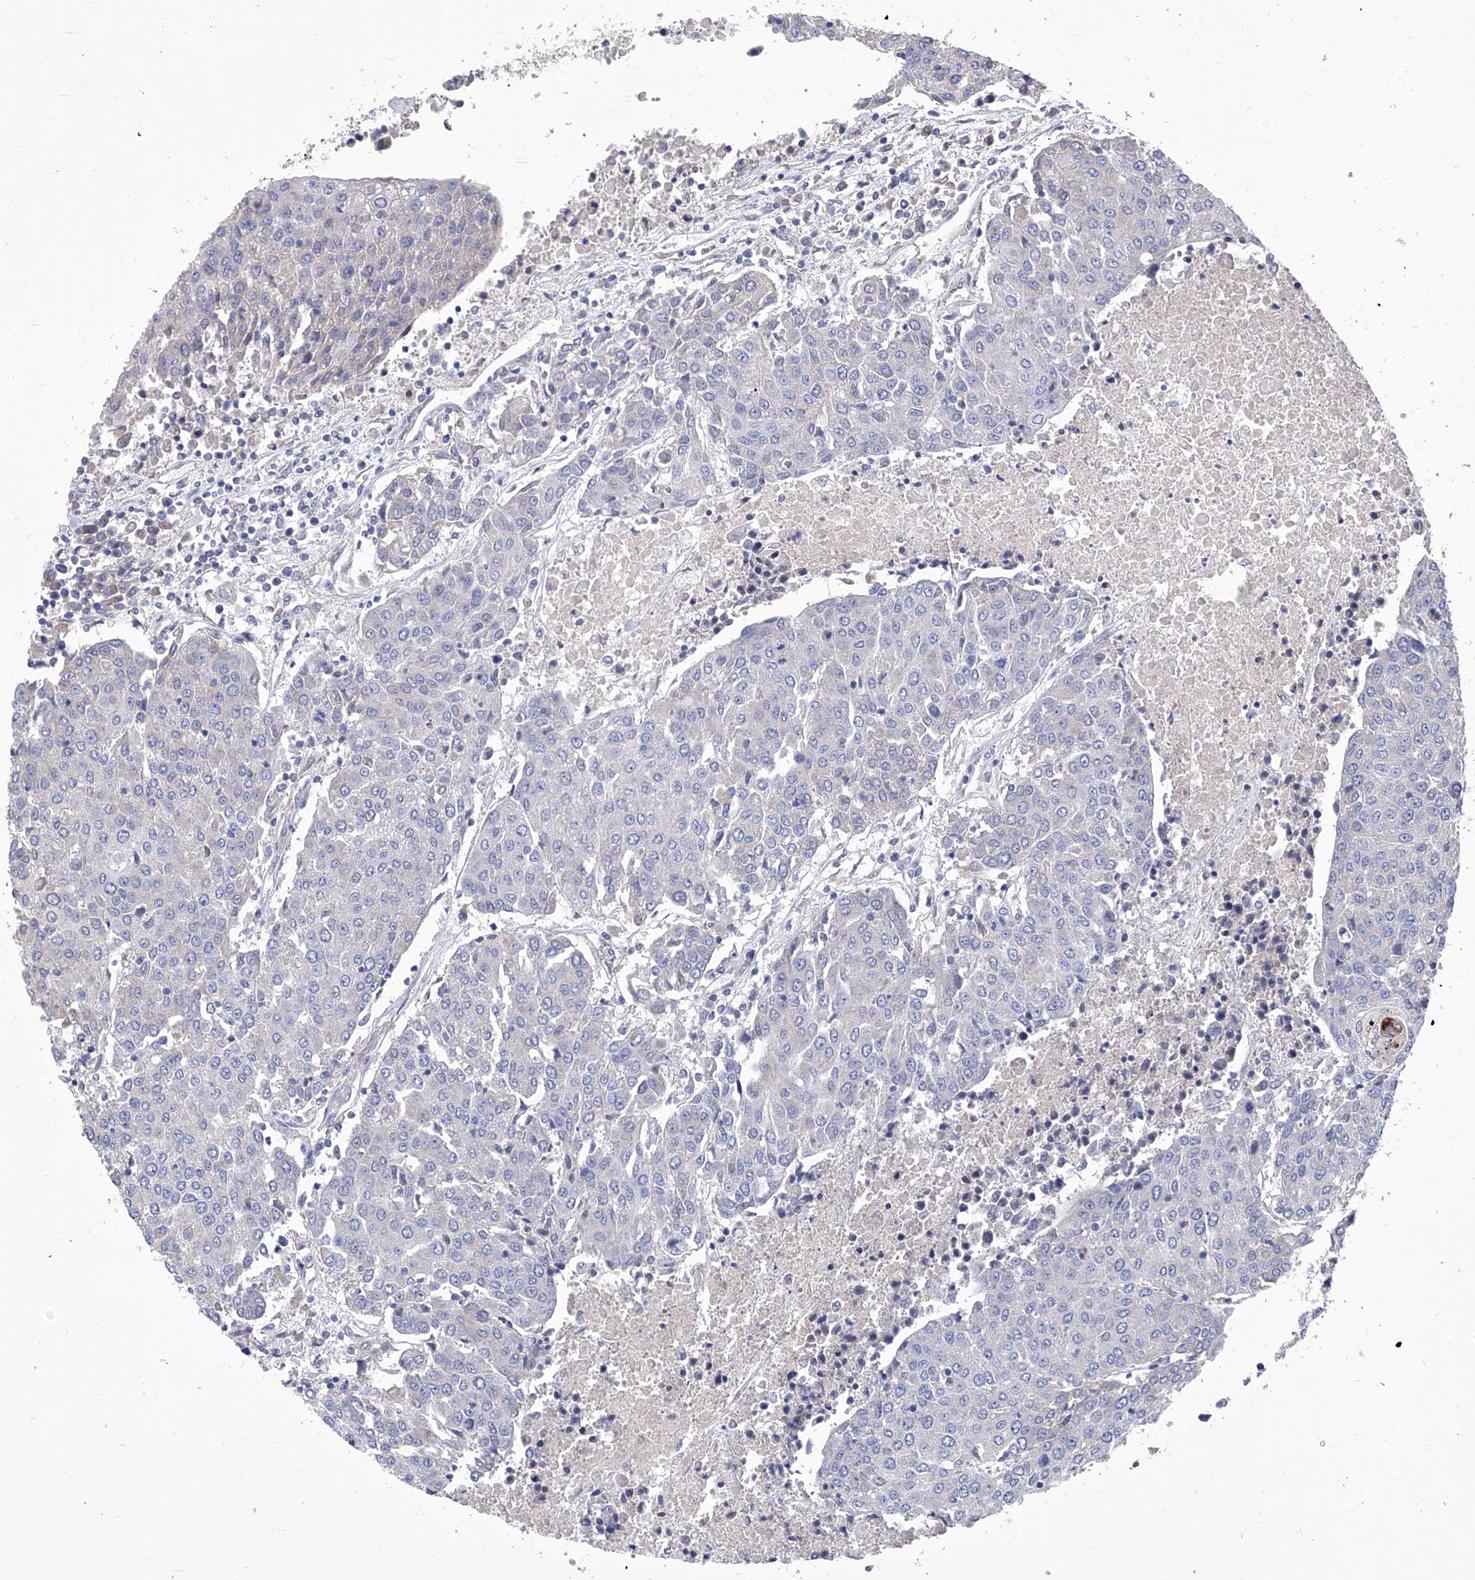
{"staining": {"intensity": "negative", "quantity": "none", "location": "none"}, "tissue": "urothelial cancer", "cell_type": "Tumor cells", "image_type": "cancer", "snomed": [{"axis": "morphology", "description": "Urothelial carcinoma, High grade"}, {"axis": "topography", "description": "Urinary bladder"}], "caption": "Tumor cells are negative for protein expression in human urothelial cancer. The staining was performed using DAB (3,3'-diaminobenzidine) to visualize the protein expression in brown, while the nuclei were stained in blue with hematoxylin (Magnification: 20x).", "gene": "TJAP1", "patient": {"sex": "female", "age": 85}}